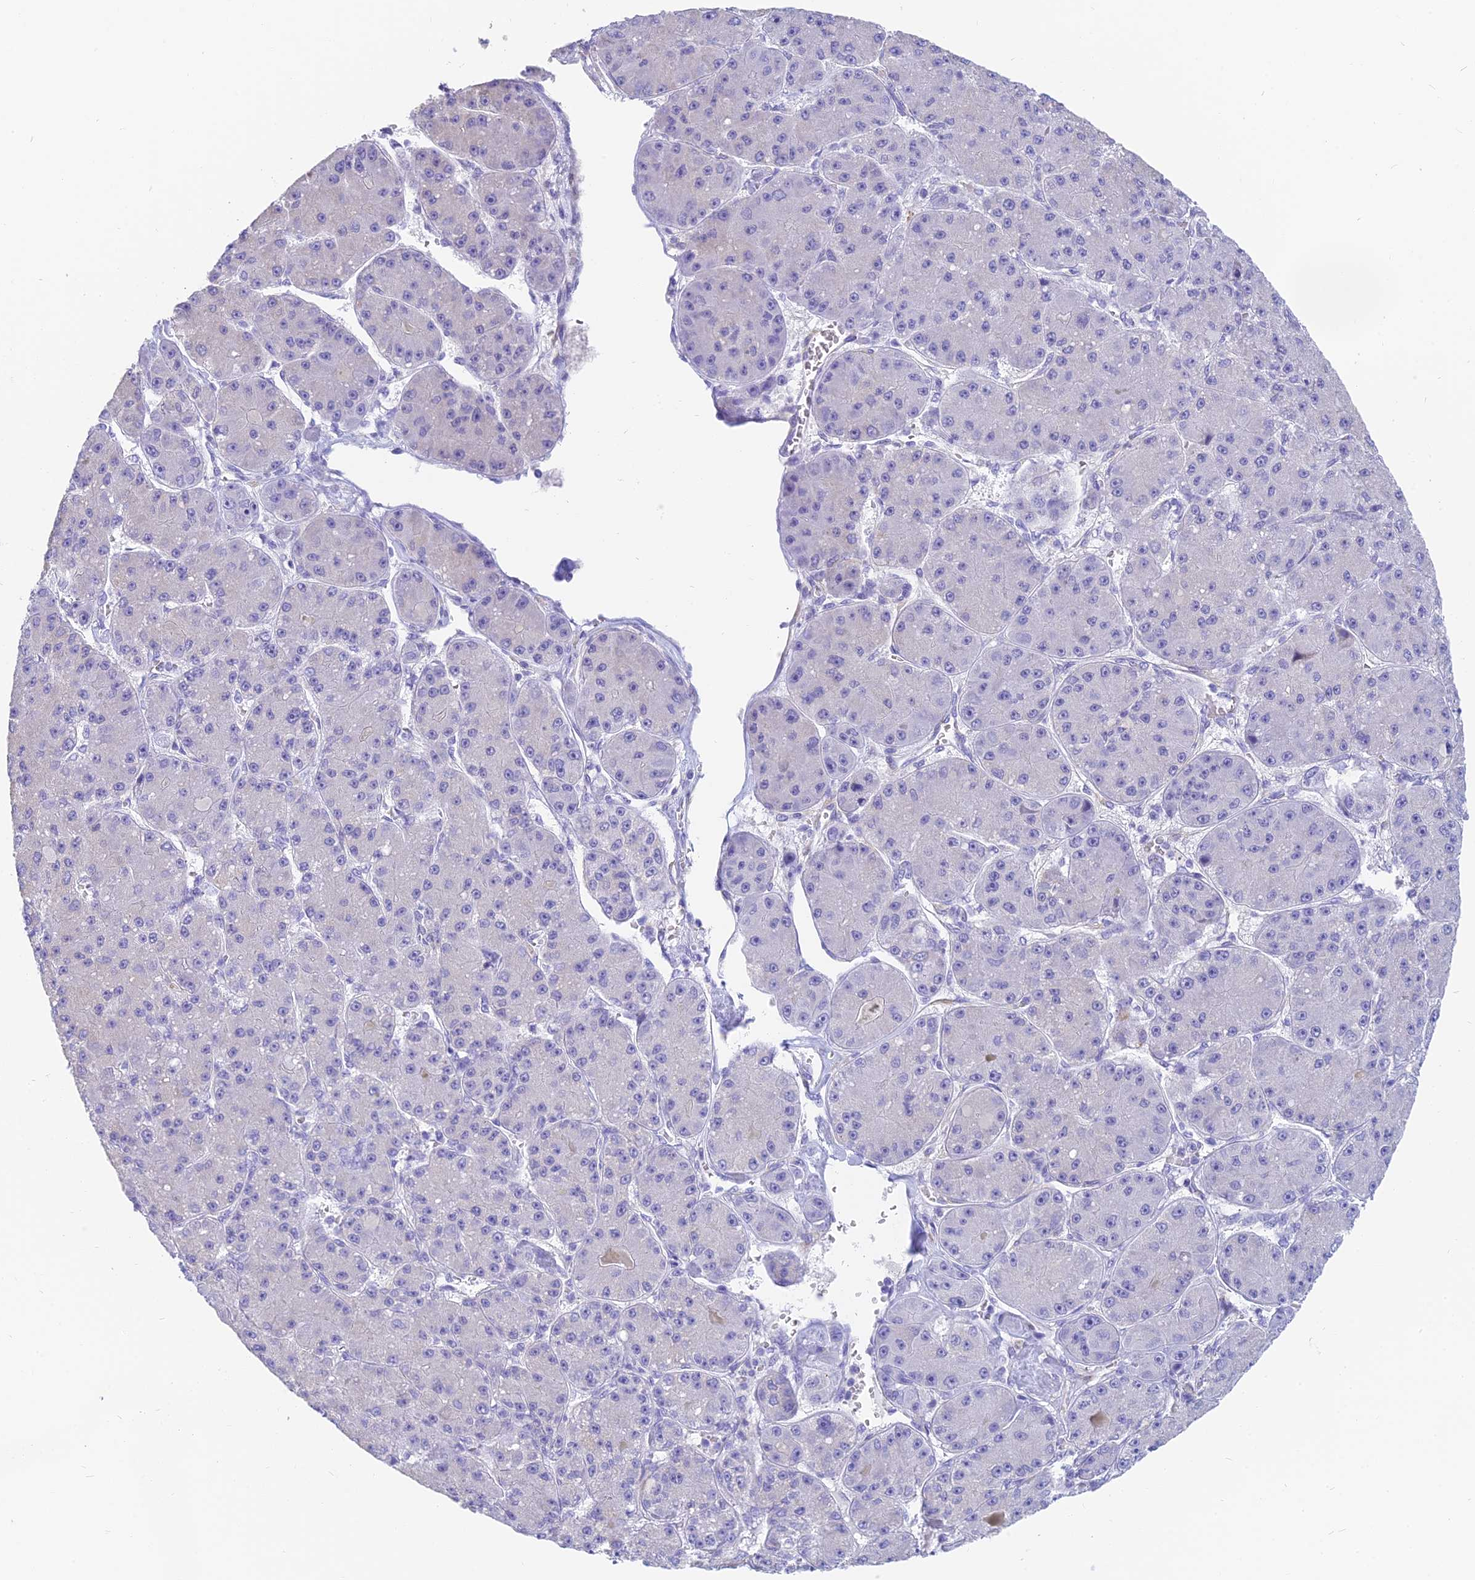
{"staining": {"intensity": "negative", "quantity": "none", "location": "none"}, "tissue": "liver cancer", "cell_type": "Tumor cells", "image_type": "cancer", "snomed": [{"axis": "morphology", "description": "Carcinoma, Hepatocellular, NOS"}, {"axis": "topography", "description": "Liver"}], "caption": "Photomicrograph shows no protein expression in tumor cells of liver cancer (hepatocellular carcinoma) tissue. (DAB (3,3'-diaminobenzidine) immunohistochemistry (IHC), high magnification).", "gene": "SLC36A2", "patient": {"sex": "male", "age": 67}}